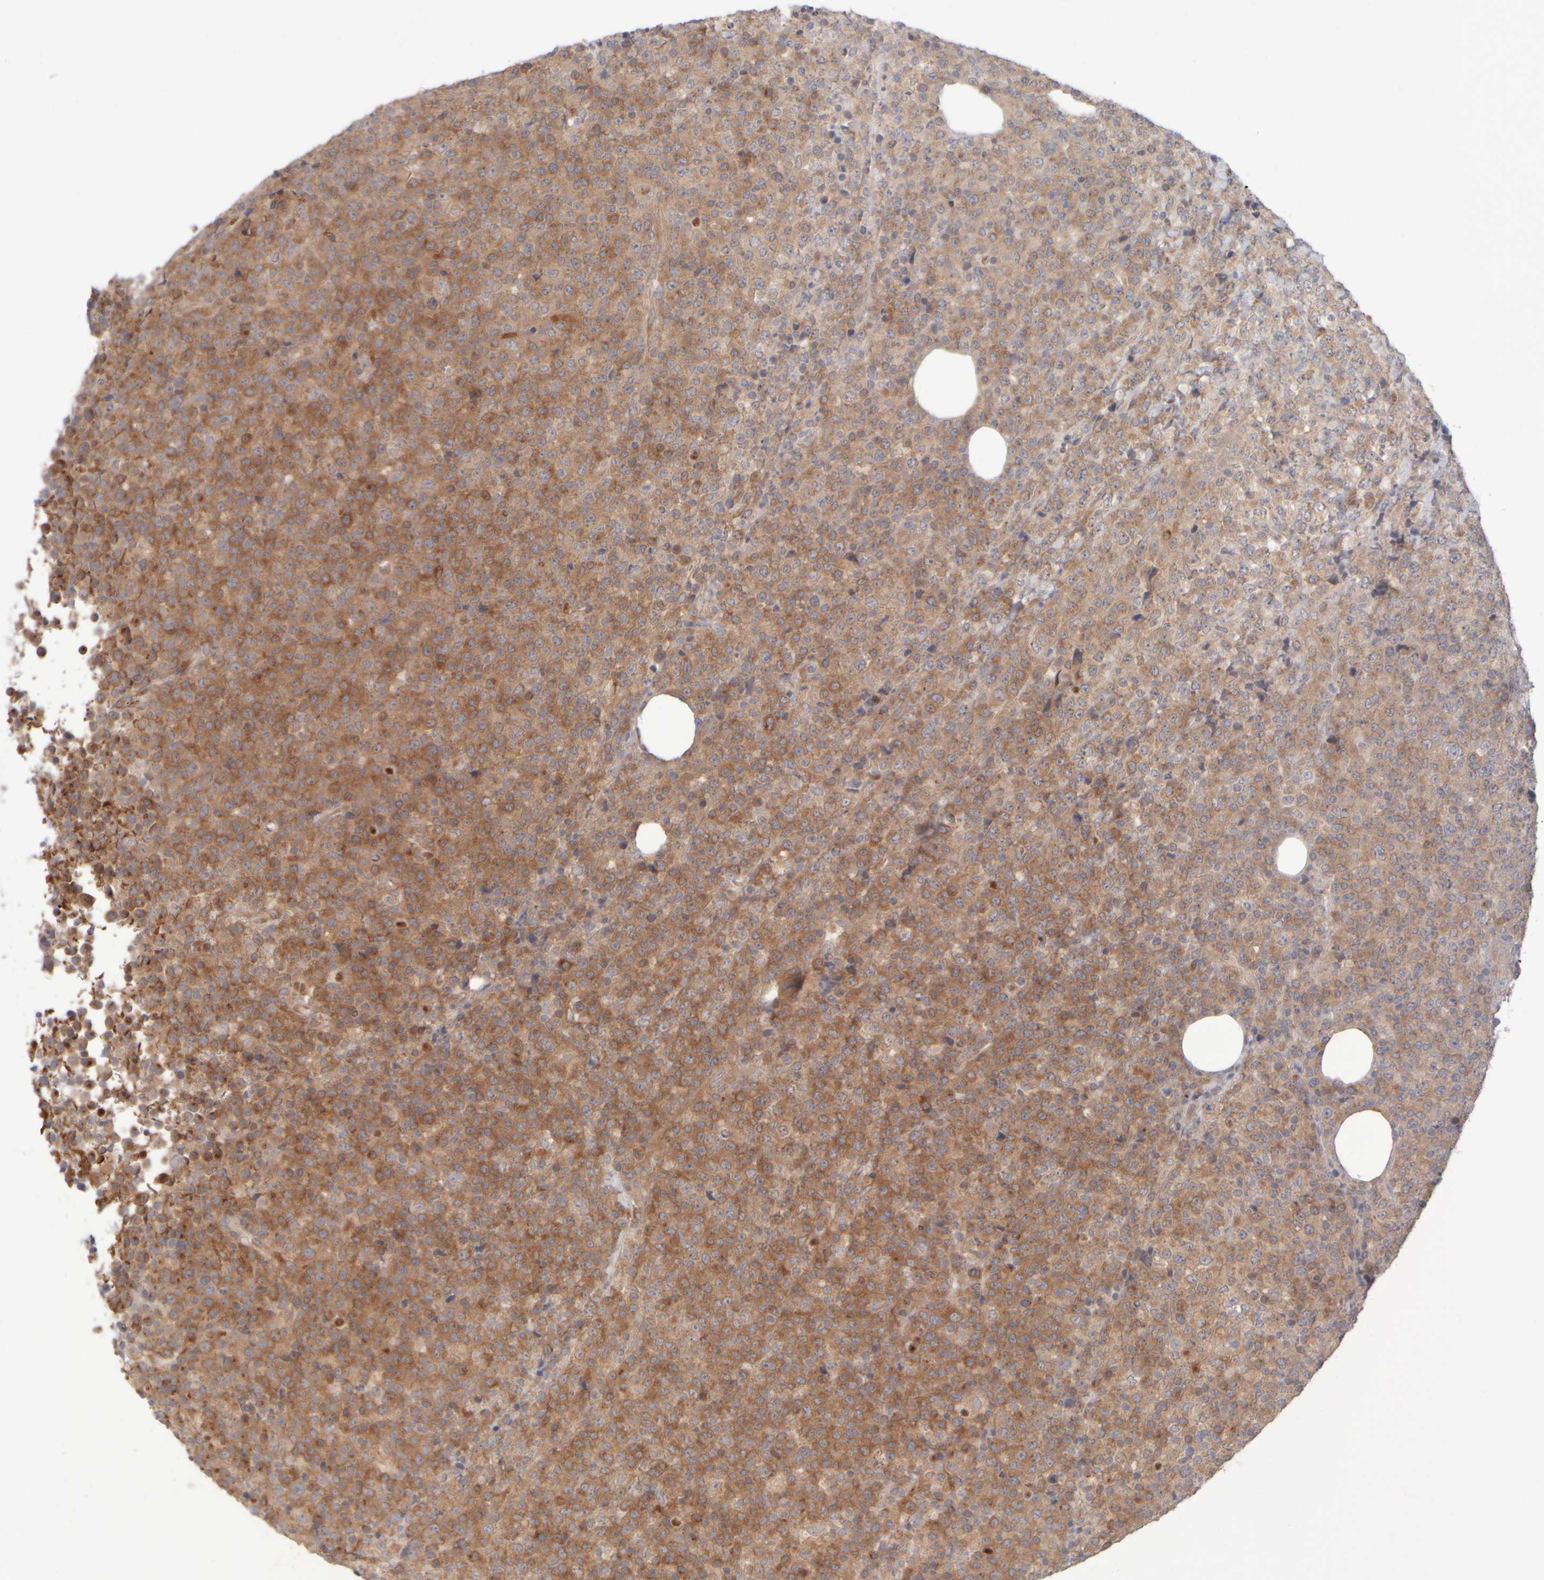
{"staining": {"intensity": "moderate", "quantity": "25%-75%", "location": "cytoplasmic/membranous"}, "tissue": "lymphoma", "cell_type": "Tumor cells", "image_type": "cancer", "snomed": [{"axis": "morphology", "description": "Malignant lymphoma, non-Hodgkin's type, High grade"}, {"axis": "topography", "description": "Lymph node"}], "caption": "Immunohistochemical staining of lymphoma displays moderate cytoplasmic/membranous protein positivity in approximately 25%-75% of tumor cells.", "gene": "GOPC", "patient": {"sex": "male", "age": 13}}